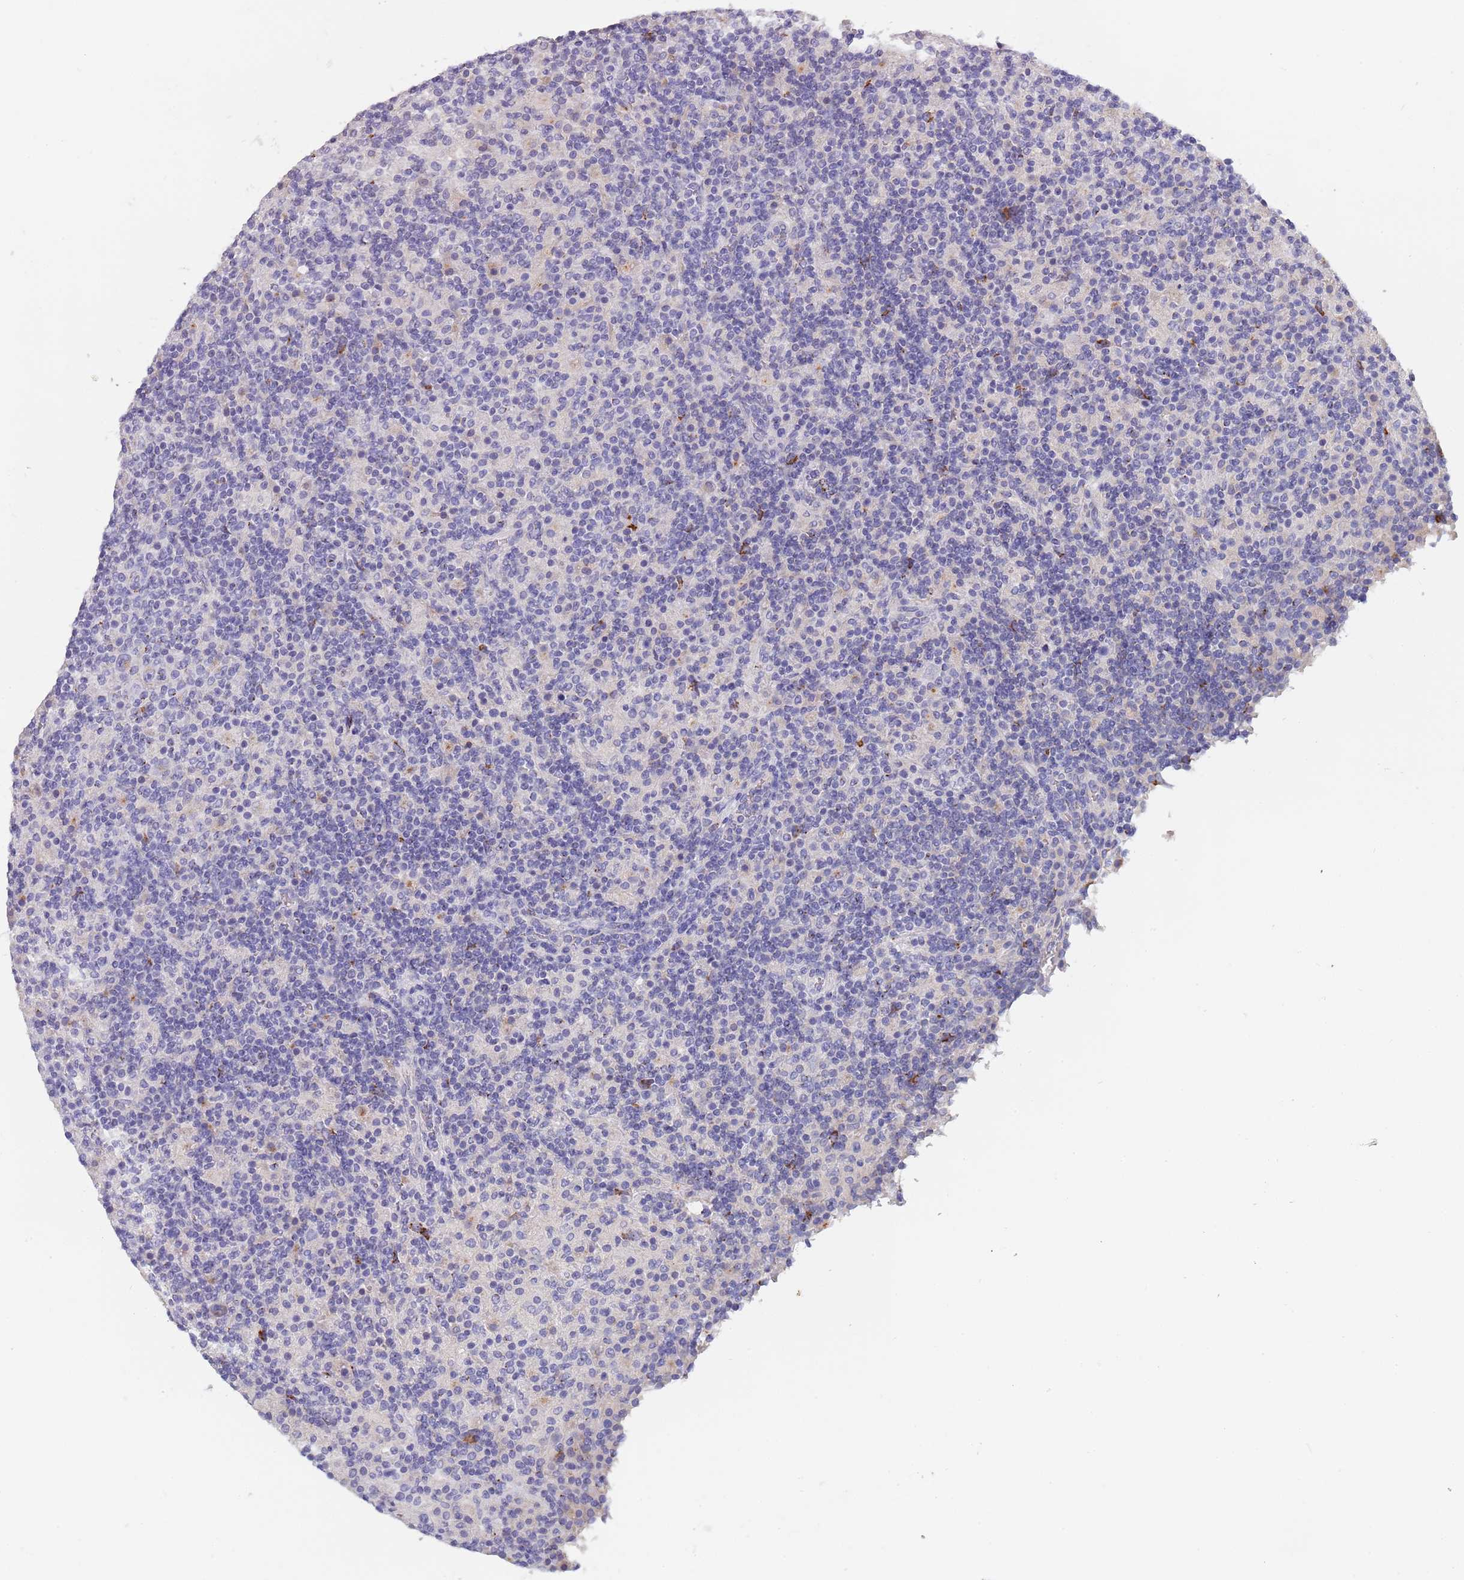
{"staining": {"intensity": "negative", "quantity": "none", "location": "none"}, "tissue": "lymphoma", "cell_type": "Tumor cells", "image_type": "cancer", "snomed": [{"axis": "morphology", "description": "Hodgkin's disease, NOS"}, {"axis": "topography", "description": "Lymph node"}], "caption": "There is no significant expression in tumor cells of lymphoma. (DAB (3,3'-diaminobenzidine) IHC visualized using brightfield microscopy, high magnification).", "gene": "MAN1C1", "patient": {"sex": "male", "age": 70}}